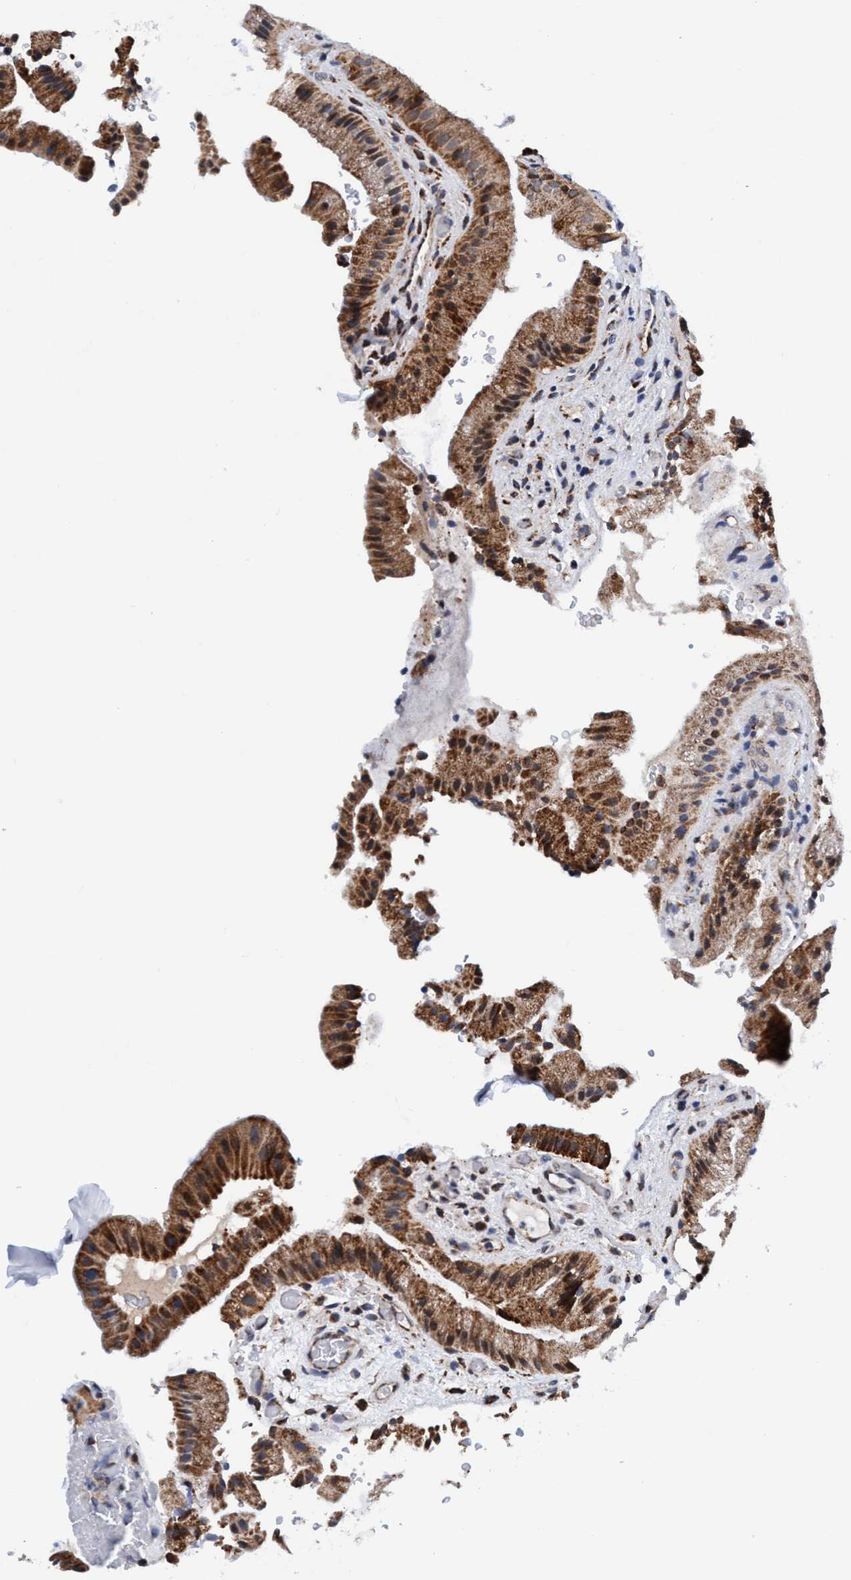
{"staining": {"intensity": "moderate", "quantity": ">75%", "location": "cytoplasmic/membranous"}, "tissue": "gallbladder", "cell_type": "Glandular cells", "image_type": "normal", "snomed": [{"axis": "morphology", "description": "Normal tissue, NOS"}, {"axis": "topography", "description": "Gallbladder"}], "caption": "IHC staining of benign gallbladder, which shows medium levels of moderate cytoplasmic/membranous staining in about >75% of glandular cells indicating moderate cytoplasmic/membranous protein staining. The staining was performed using DAB (3,3'-diaminobenzidine) (brown) for protein detection and nuclei were counterstained in hematoxylin (blue).", "gene": "AGAP2", "patient": {"sex": "male", "age": 49}}